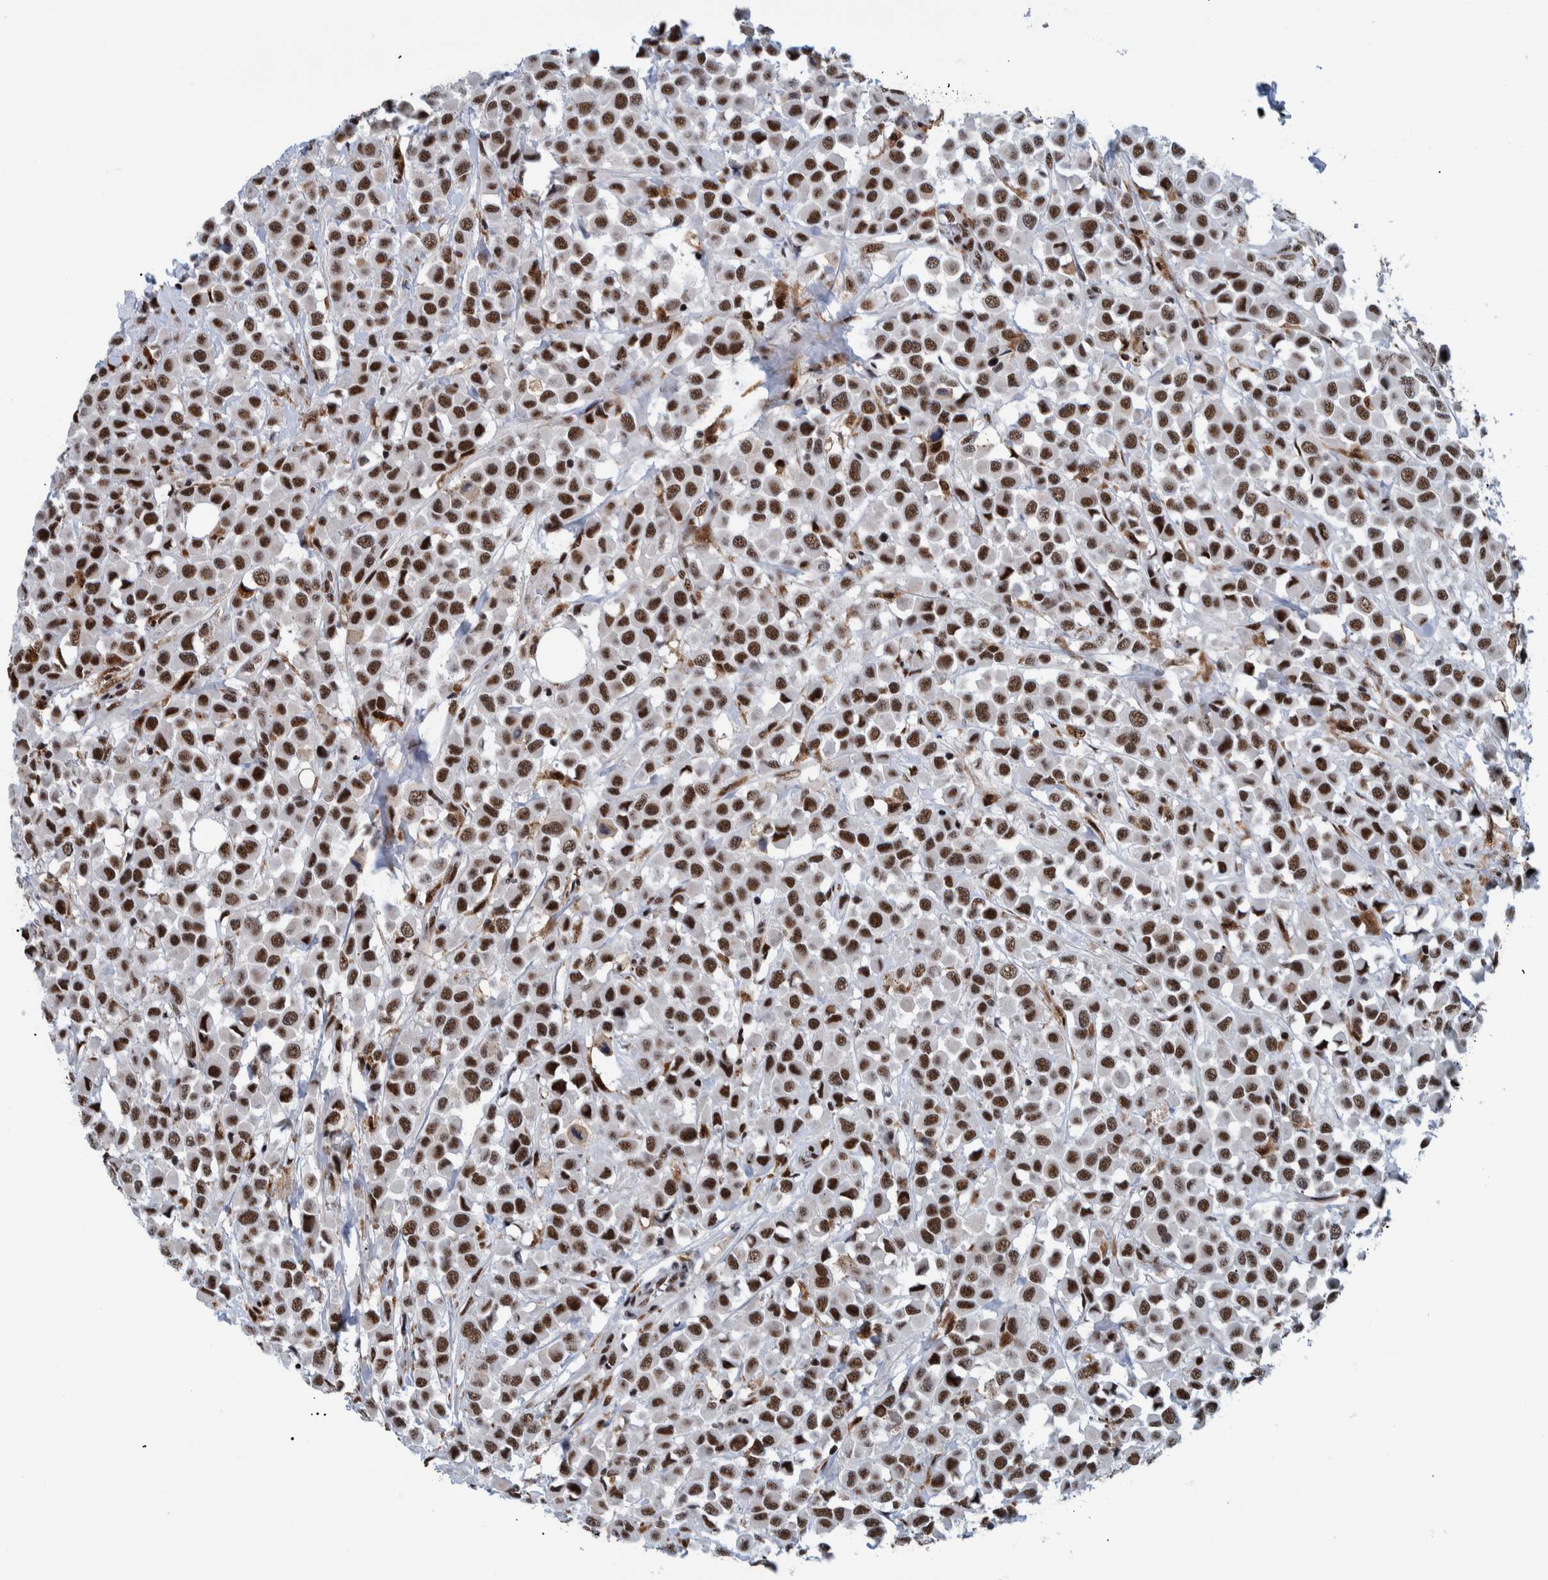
{"staining": {"intensity": "strong", "quantity": ">75%", "location": "nuclear"}, "tissue": "breast cancer", "cell_type": "Tumor cells", "image_type": "cancer", "snomed": [{"axis": "morphology", "description": "Duct carcinoma"}, {"axis": "topography", "description": "Breast"}], "caption": "This photomicrograph displays breast cancer (invasive ductal carcinoma) stained with immunohistochemistry to label a protein in brown. The nuclear of tumor cells show strong positivity for the protein. Nuclei are counter-stained blue.", "gene": "EFTUD2", "patient": {"sex": "female", "age": 61}}